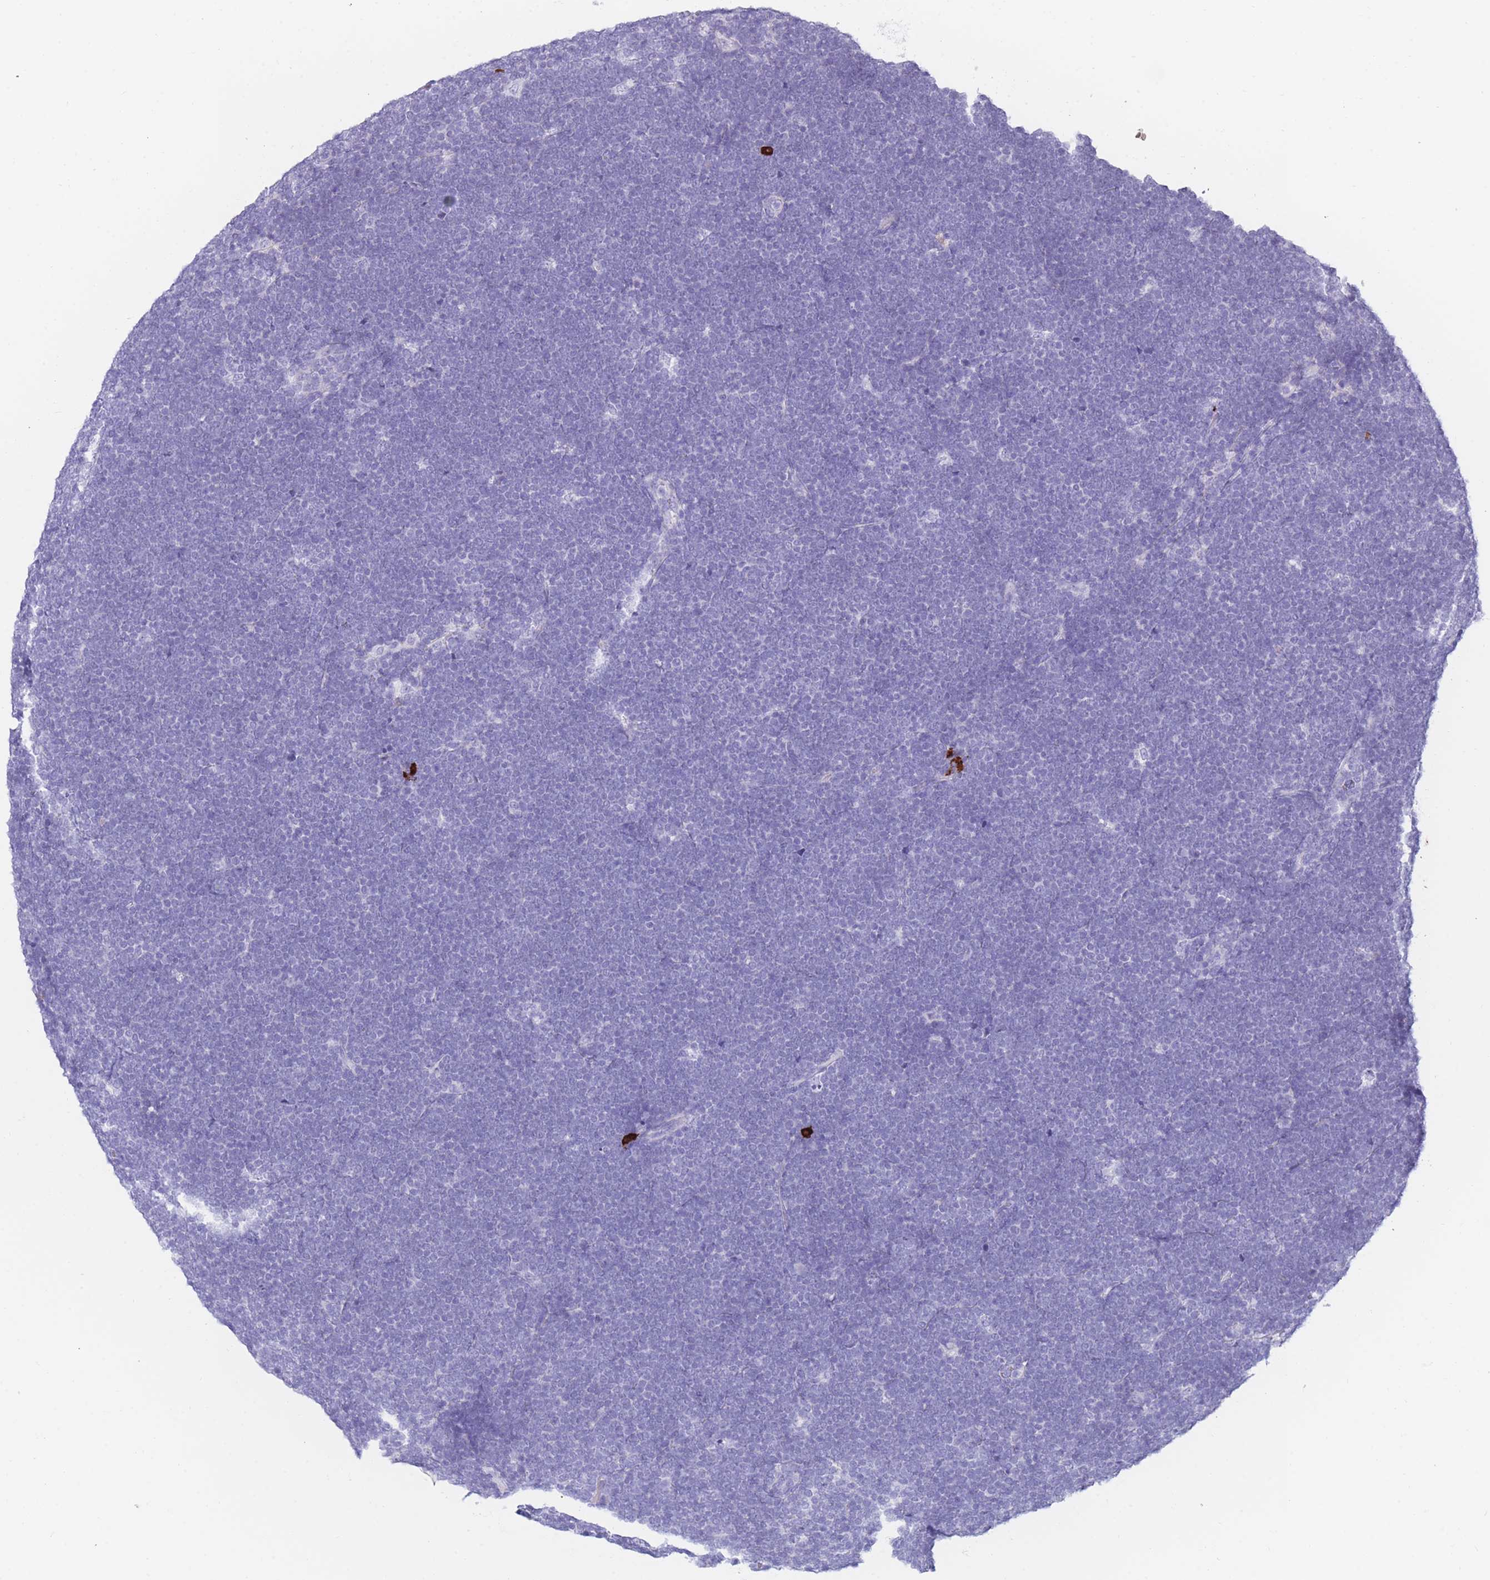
{"staining": {"intensity": "negative", "quantity": "none", "location": "none"}, "tissue": "lymphoma", "cell_type": "Tumor cells", "image_type": "cancer", "snomed": [{"axis": "morphology", "description": "Malignant lymphoma, non-Hodgkin's type, High grade"}, {"axis": "topography", "description": "Lymph node"}], "caption": "Photomicrograph shows no protein staining in tumor cells of high-grade malignant lymphoma, non-Hodgkin's type tissue.", "gene": "TNFSF11", "patient": {"sex": "male", "age": 13}}